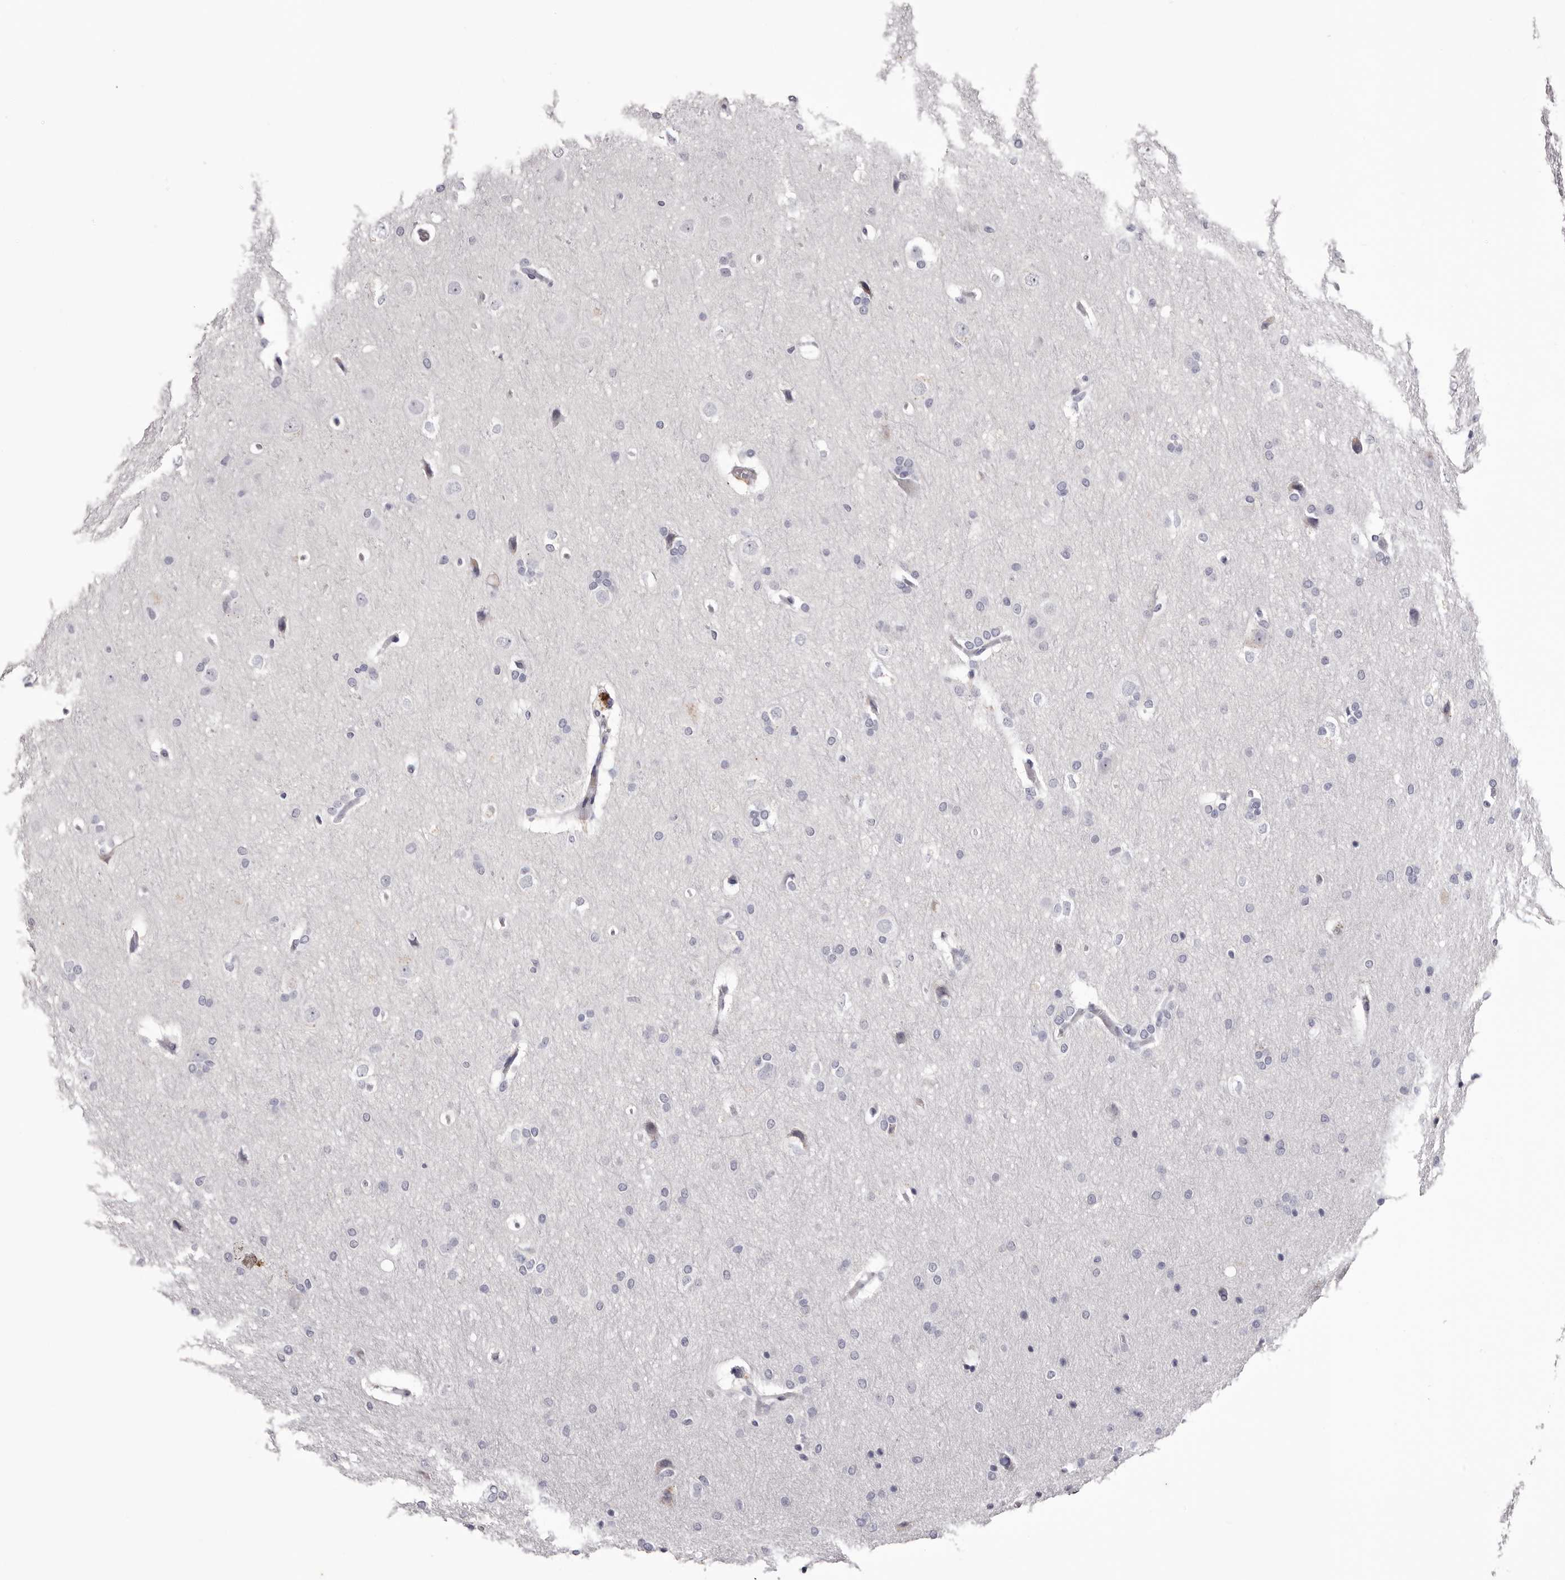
{"staining": {"intensity": "negative", "quantity": "none", "location": "none"}, "tissue": "glioma", "cell_type": "Tumor cells", "image_type": "cancer", "snomed": [{"axis": "morphology", "description": "Glioma, malignant, Low grade"}, {"axis": "topography", "description": "Brain"}], "caption": "Immunohistochemistry (IHC) micrograph of neoplastic tissue: human glioma stained with DAB displays no significant protein staining in tumor cells. (Immunohistochemistry (IHC), brightfield microscopy, high magnification).", "gene": "CA6", "patient": {"sex": "female", "age": 37}}